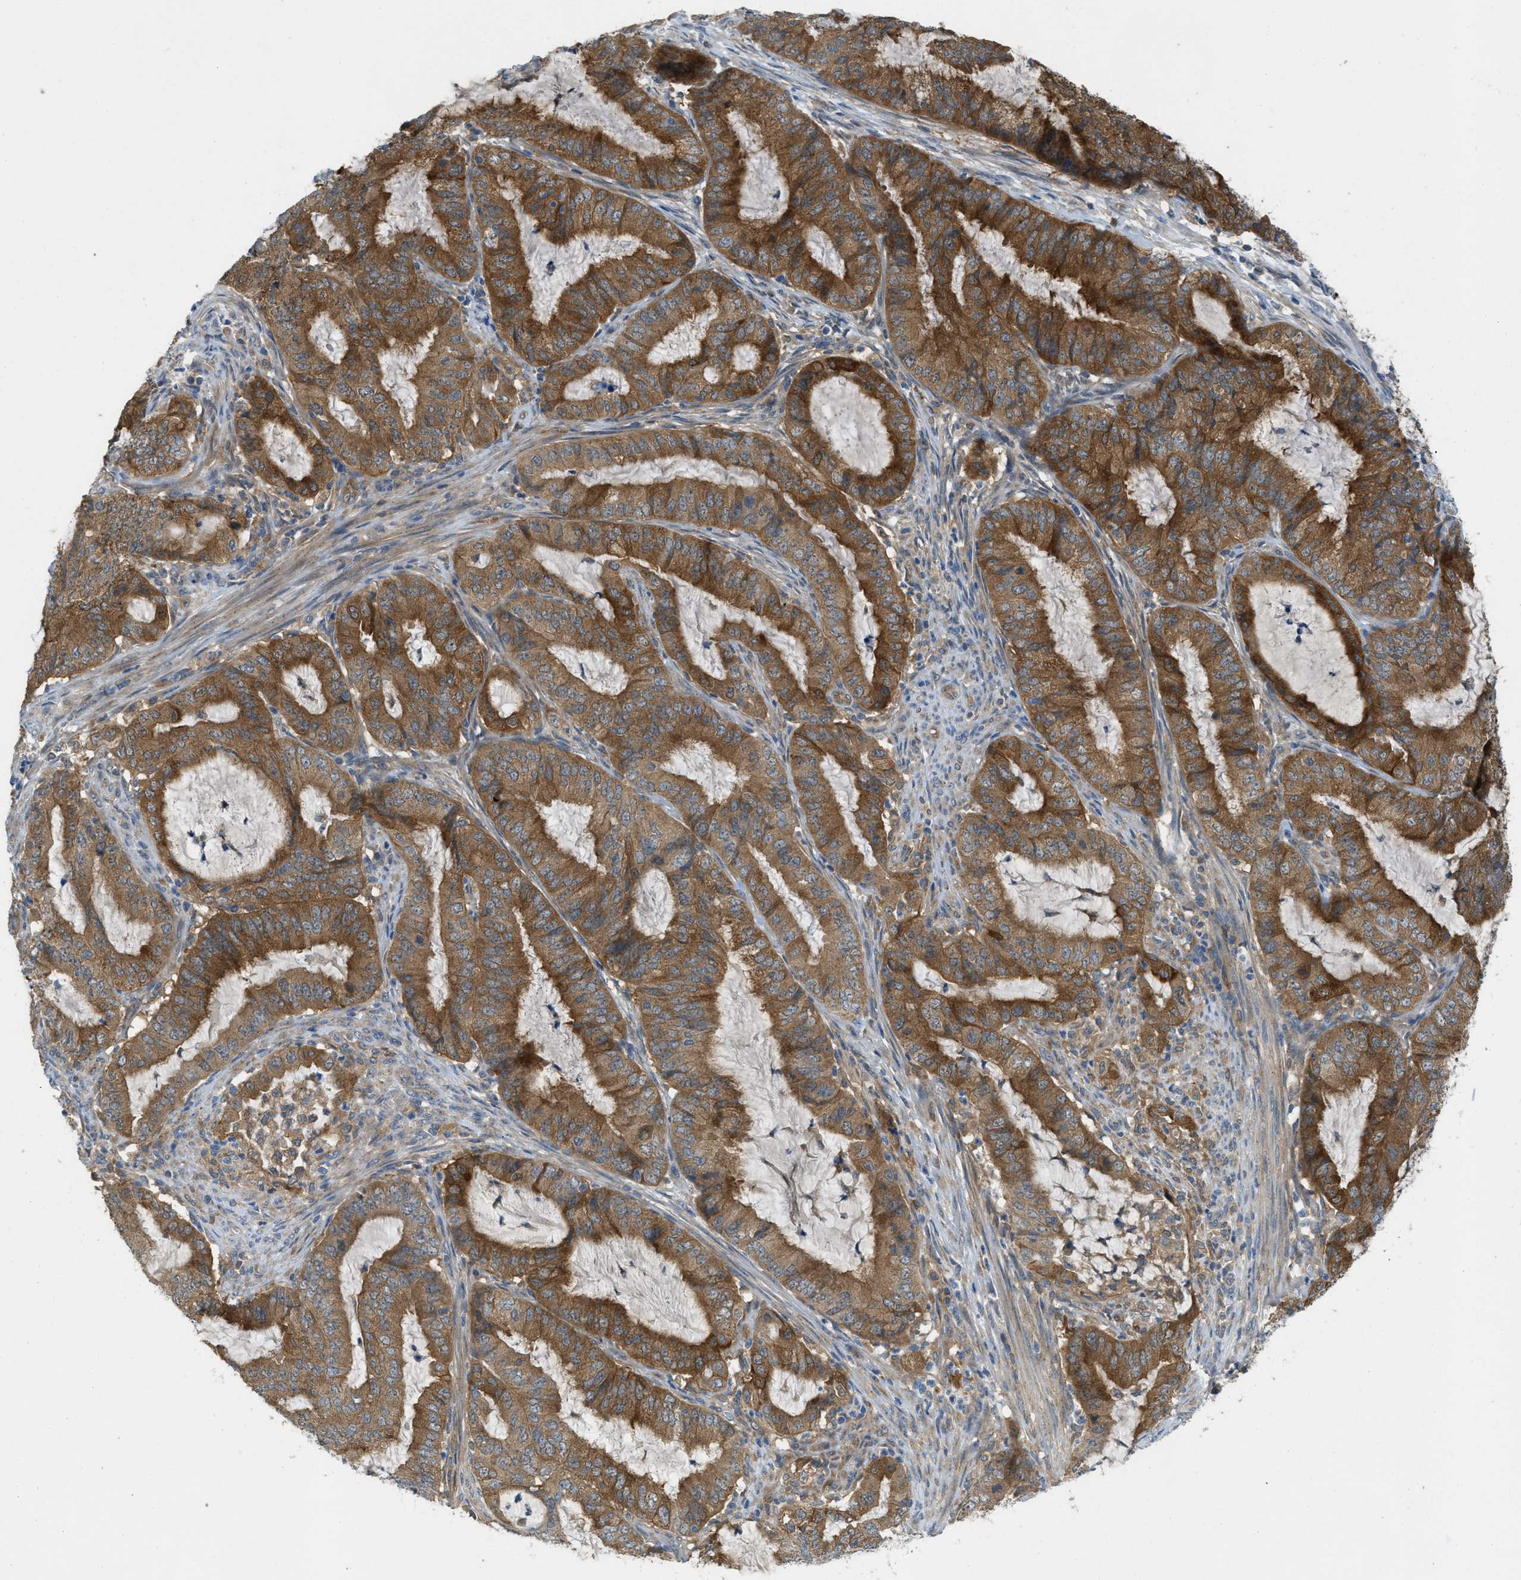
{"staining": {"intensity": "strong", "quantity": ">75%", "location": "cytoplasmic/membranous"}, "tissue": "endometrial cancer", "cell_type": "Tumor cells", "image_type": "cancer", "snomed": [{"axis": "morphology", "description": "Adenocarcinoma, NOS"}, {"axis": "topography", "description": "Endometrium"}], "caption": "Immunohistochemical staining of endometrial cancer displays high levels of strong cytoplasmic/membranous staining in approximately >75% of tumor cells.", "gene": "RIPK2", "patient": {"sex": "female", "age": 70}}